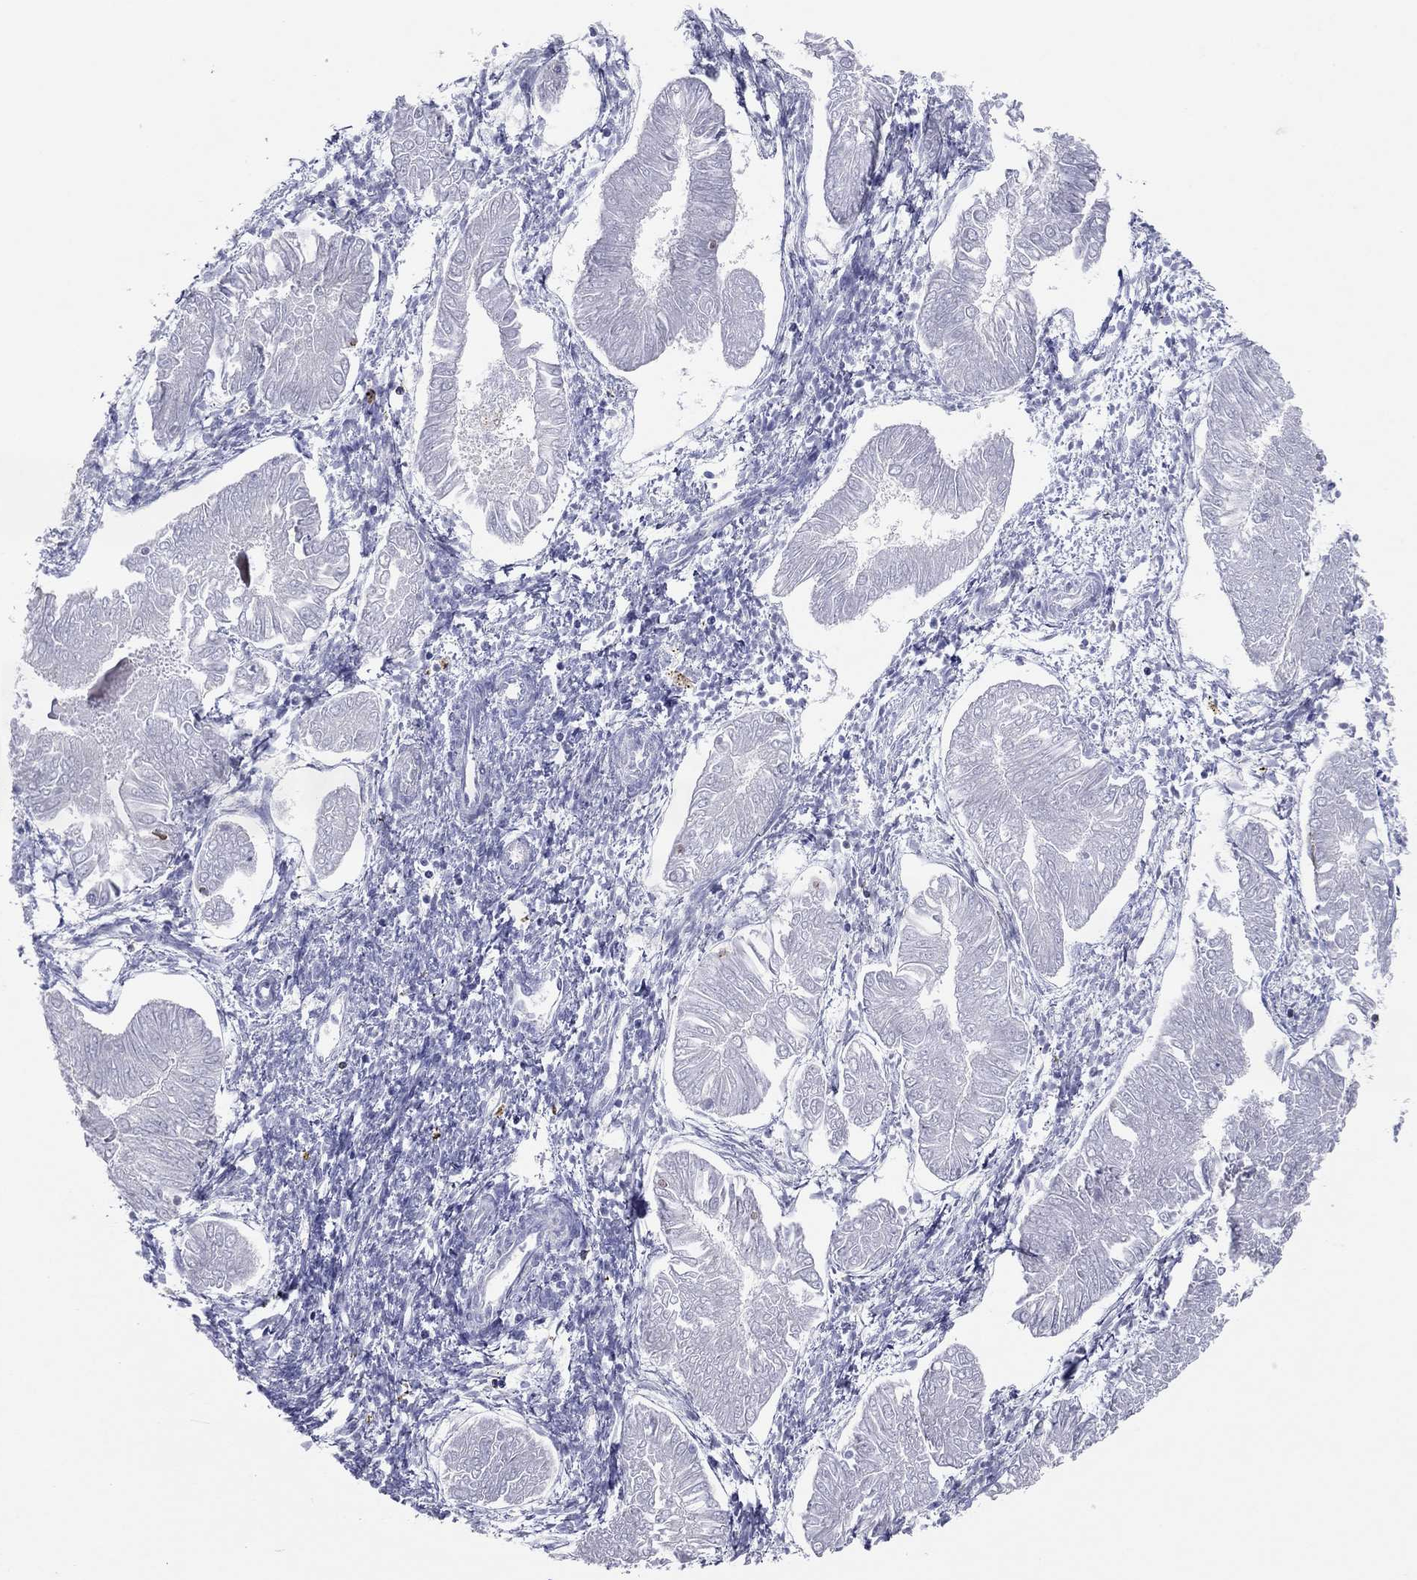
{"staining": {"intensity": "negative", "quantity": "none", "location": "none"}, "tissue": "endometrial cancer", "cell_type": "Tumor cells", "image_type": "cancer", "snomed": [{"axis": "morphology", "description": "Adenocarcinoma, NOS"}, {"axis": "topography", "description": "Endometrium"}], "caption": "DAB immunohistochemical staining of human adenocarcinoma (endometrial) shows no significant expression in tumor cells. (Immunohistochemistry, brightfield microscopy, high magnification).", "gene": "ITGAE", "patient": {"sex": "female", "age": 53}}